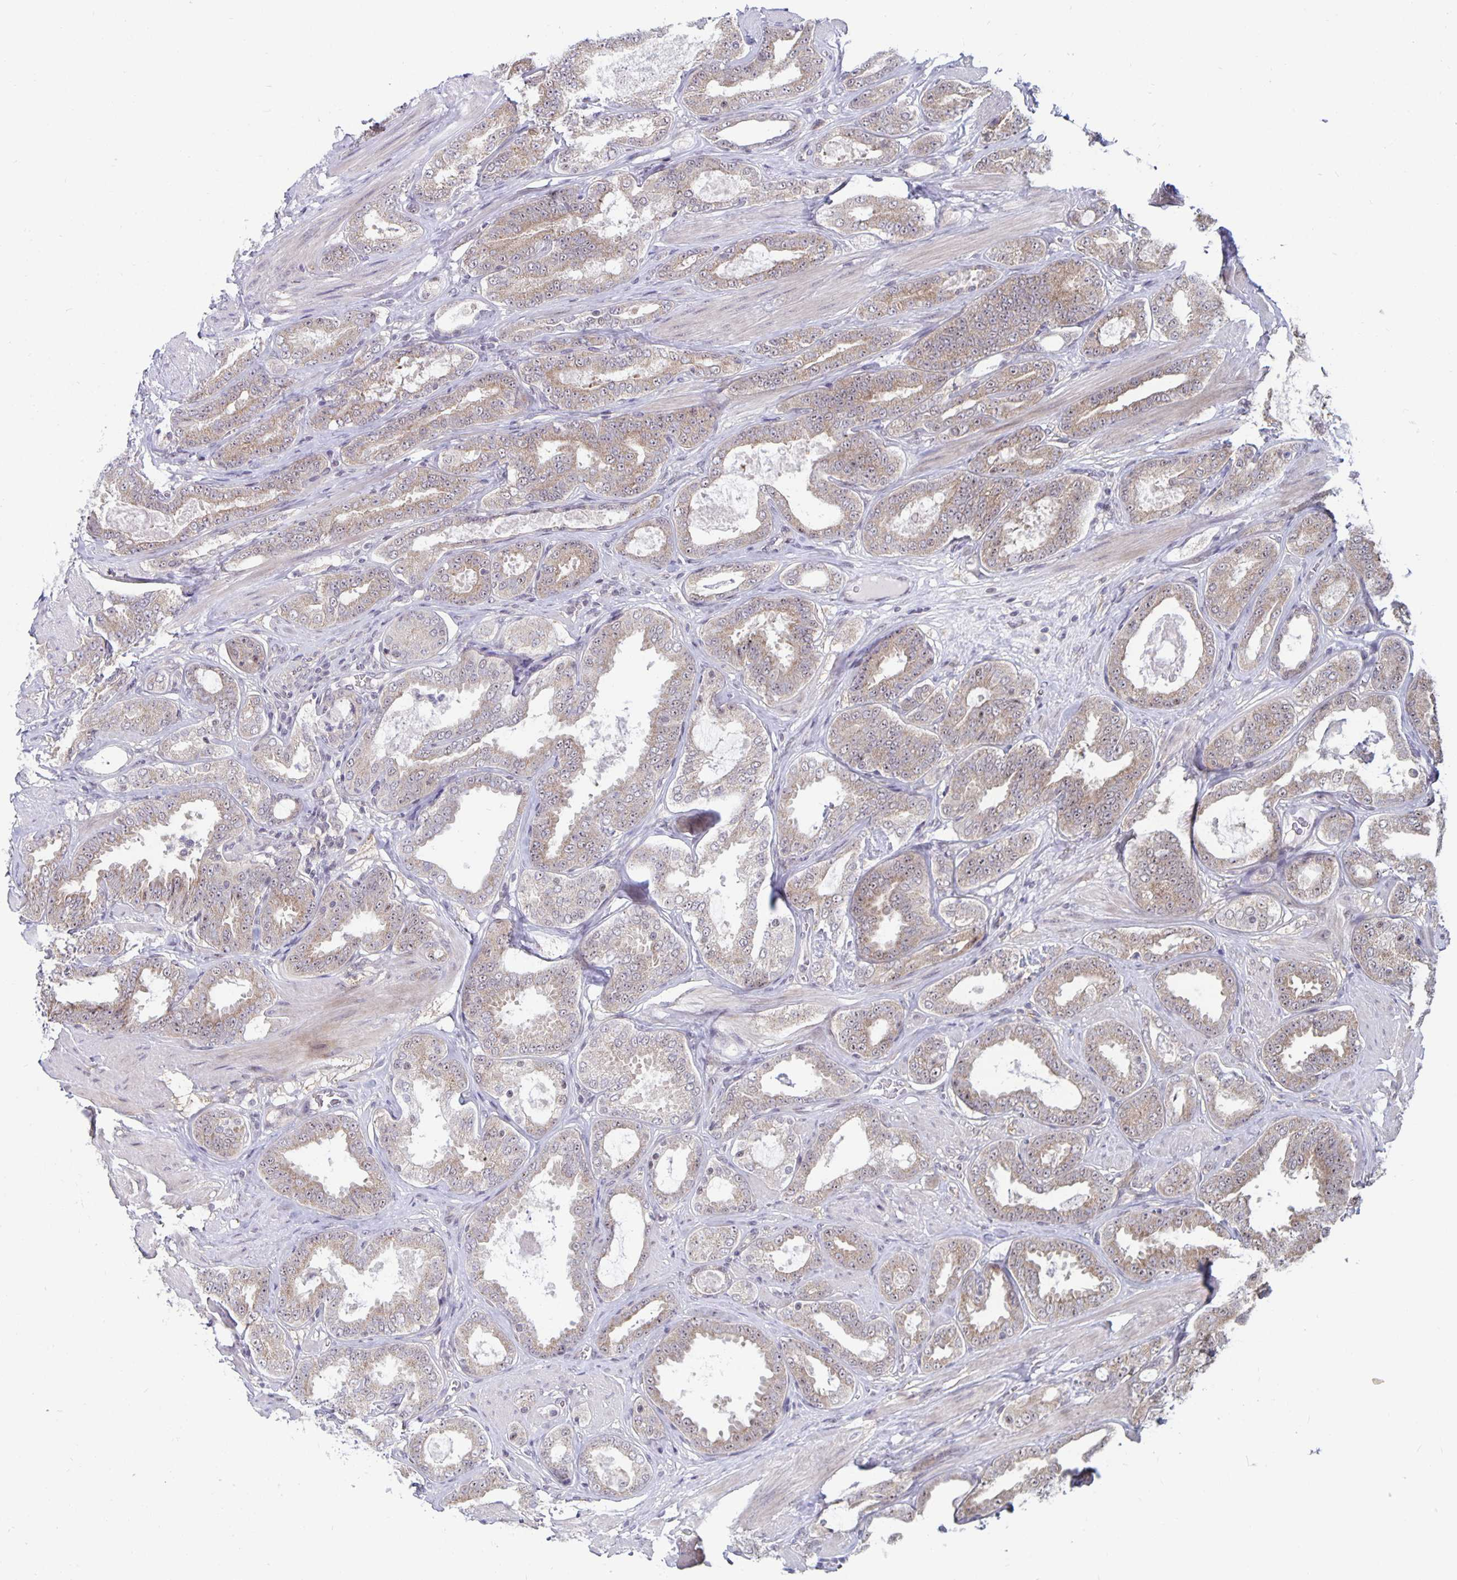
{"staining": {"intensity": "weak", "quantity": ">75%", "location": "cytoplasmic/membranous,nuclear"}, "tissue": "prostate cancer", "cell_type": "Tumor cells", "image_type": "cancer", "snomed": [{"axis": "morphology", "description": "Adenocarcinoma, High grade"}, {"axis": "topography", "description": "Prostate"}], "caption": "A micrograph of human prostate cancer stained for a protein exhibits weak cytoplasmic/membranous and nuclear brown staining in tumor cells. (DAB IHC, brown staining for protein, blue staining for nuclei).", "gene": "EXOC6B", "patient": {"sex": "male", "age": 63}}